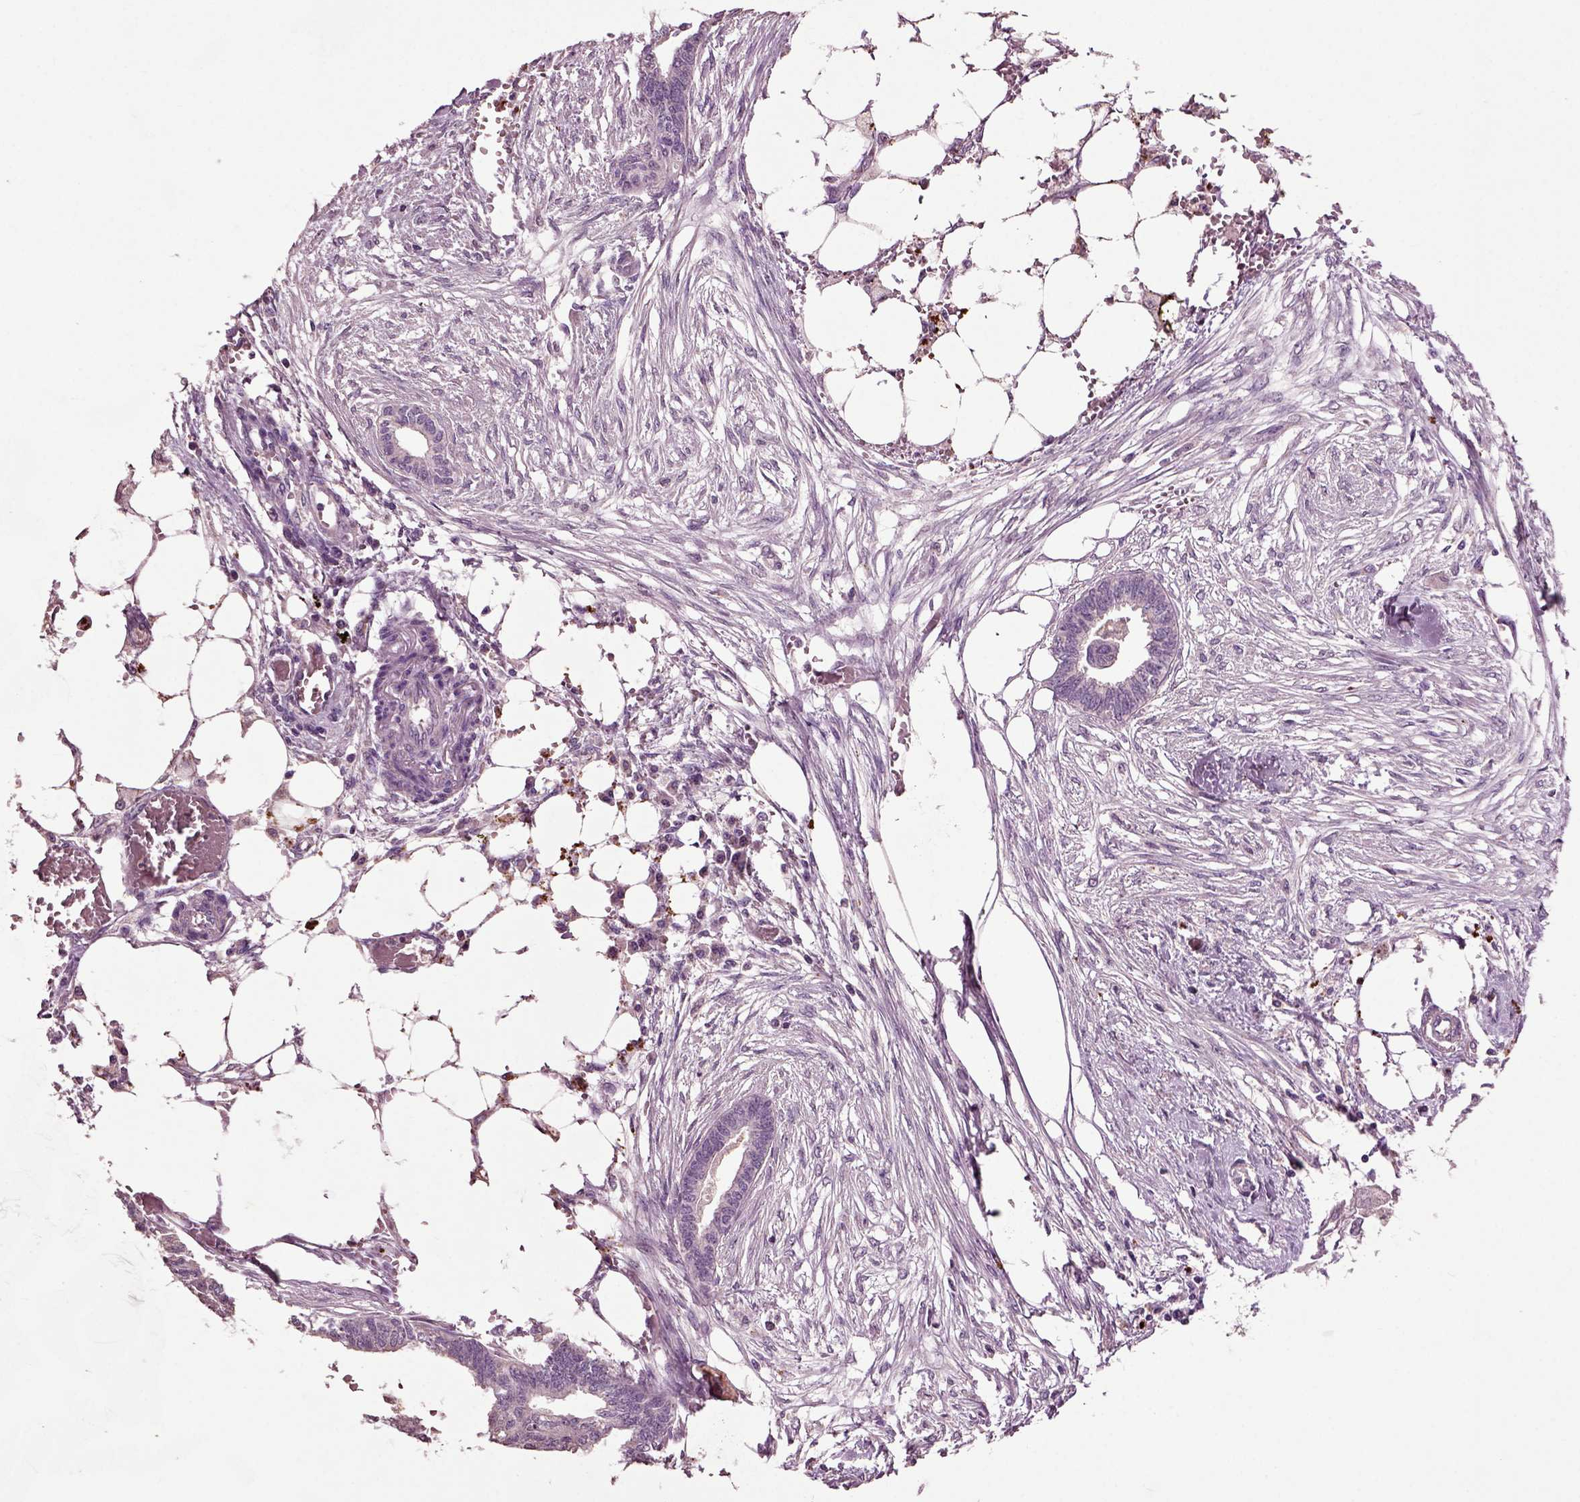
{"staining": {"intensity": "negative", "quantity": "none", "location": "none"}, "tissue": "endometrial cancer", "cell_type": "Tumor cells", "image_type": "cancer", "snomed": [{"axis": "morphology", "description": "Adenocarcinoma, NOS"}, {"axis": "morphology", "description": "Adenocarcinoma, metastatic, NOS"}, {"axis": "topography", "description": "Adipose tissue"}, {"axis": "topography", "description": "Endometrium"}], "caption": "High power microscopy photomicrograph of an immunohistochemistry (IHC) micrograph of metastatic adenocarcinoma (endometrial), revealing no significant positivity in tumor cells.", "gene": "CRHR1", "patient": {"sex": "female", "age": 67}}